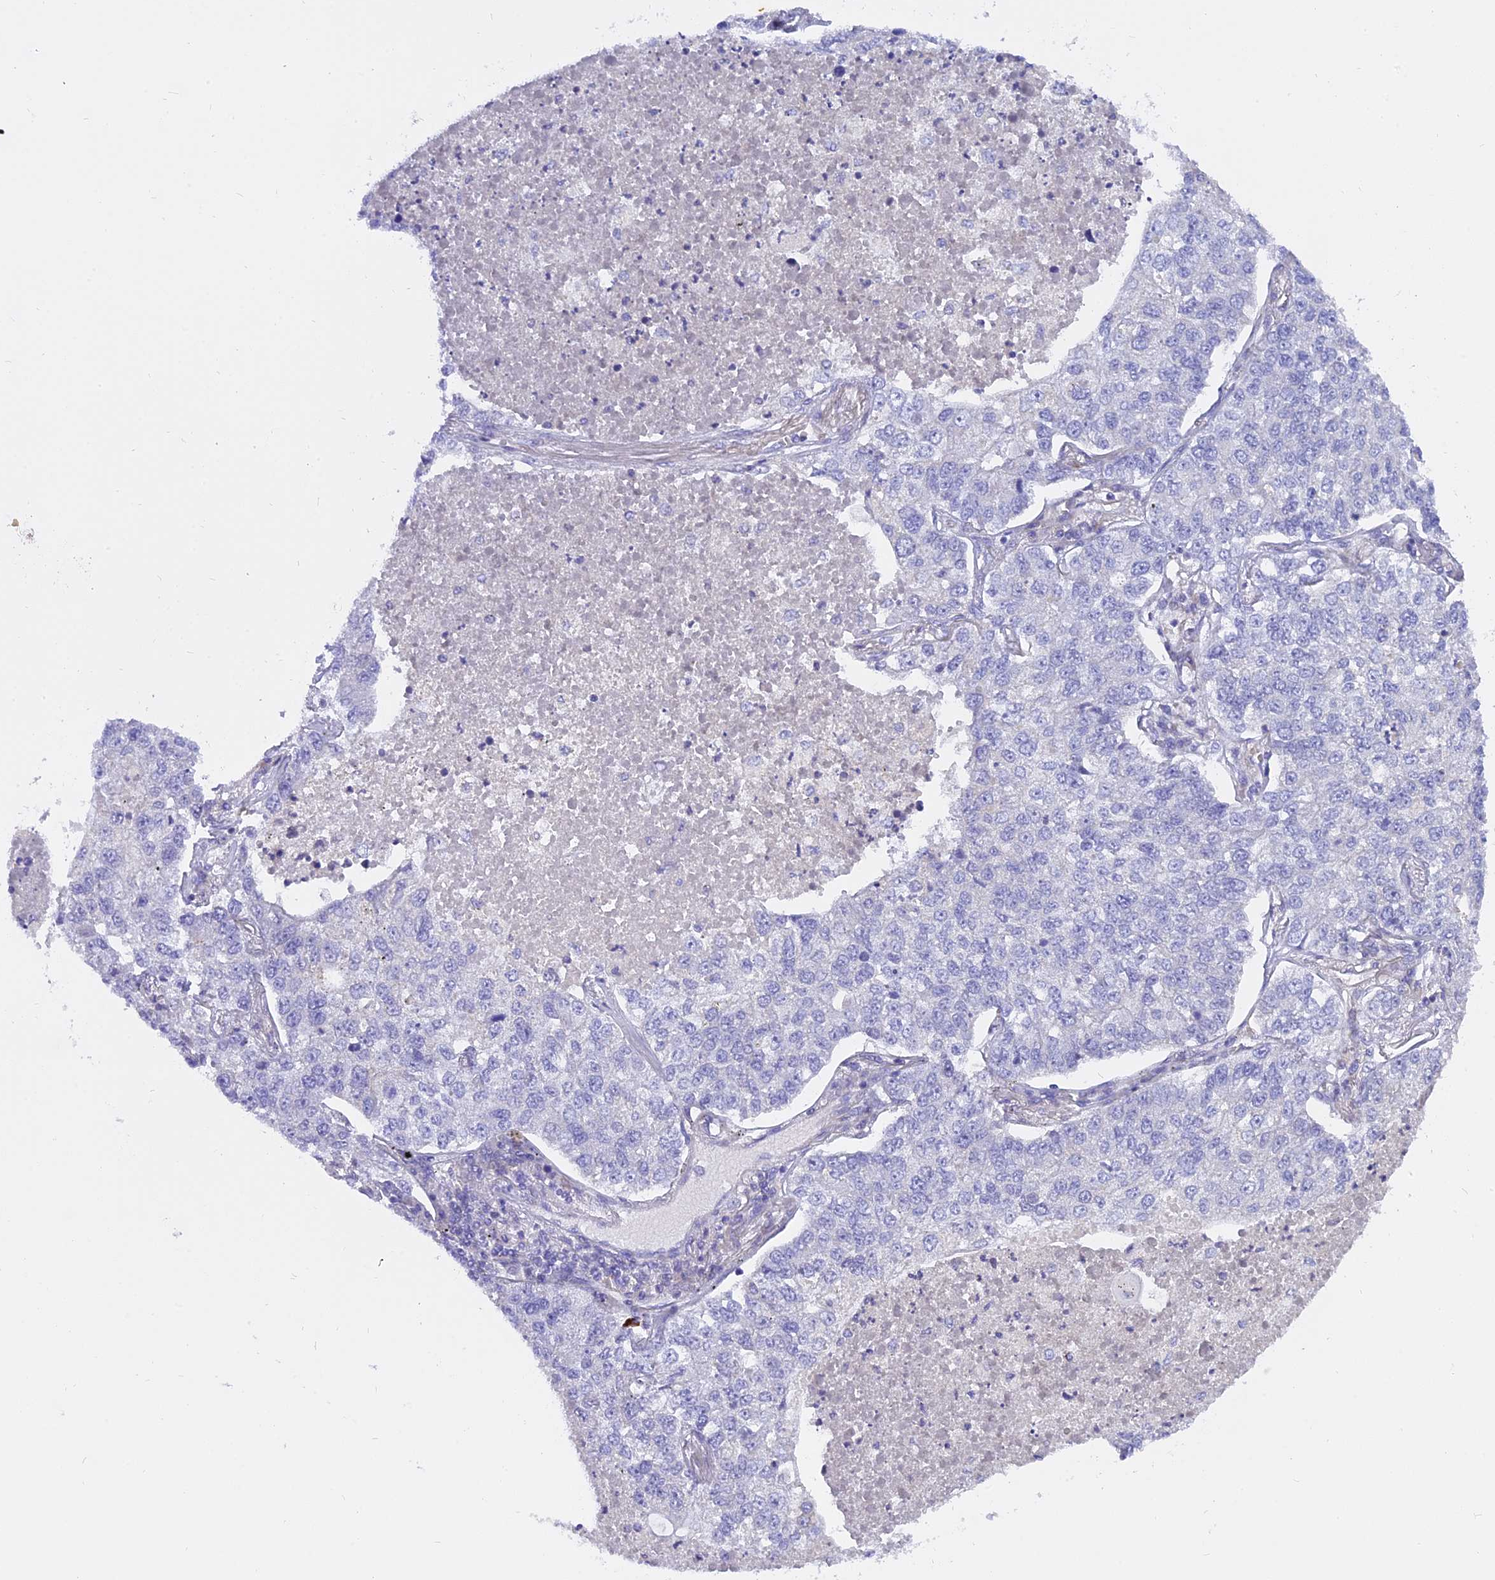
{"staining": {"intensity": "negative", "quantity": "none", "location": "none"}, "tissue": "lung cancer", "cell_type": "Tumor cells", "image_type": "cancer", "snomed": [{"axis": "morphology", "description": "Adenocarcinoma, NOS"}, {"axis": "topography", "description": "Lung"}], "caption": "Immunohistochemistry (IHC) micrograph of human adenocarcinoma (lung) stained for a protein (brown), which exhibits no positivity in tumor cells. (DAB (3,3'-diaminobenzidine) immunohistochemistry (IHC) with hematoxylin counter stain).", "gene": "MBD3L1", "patient": {"sex": "male", "age": 49}}